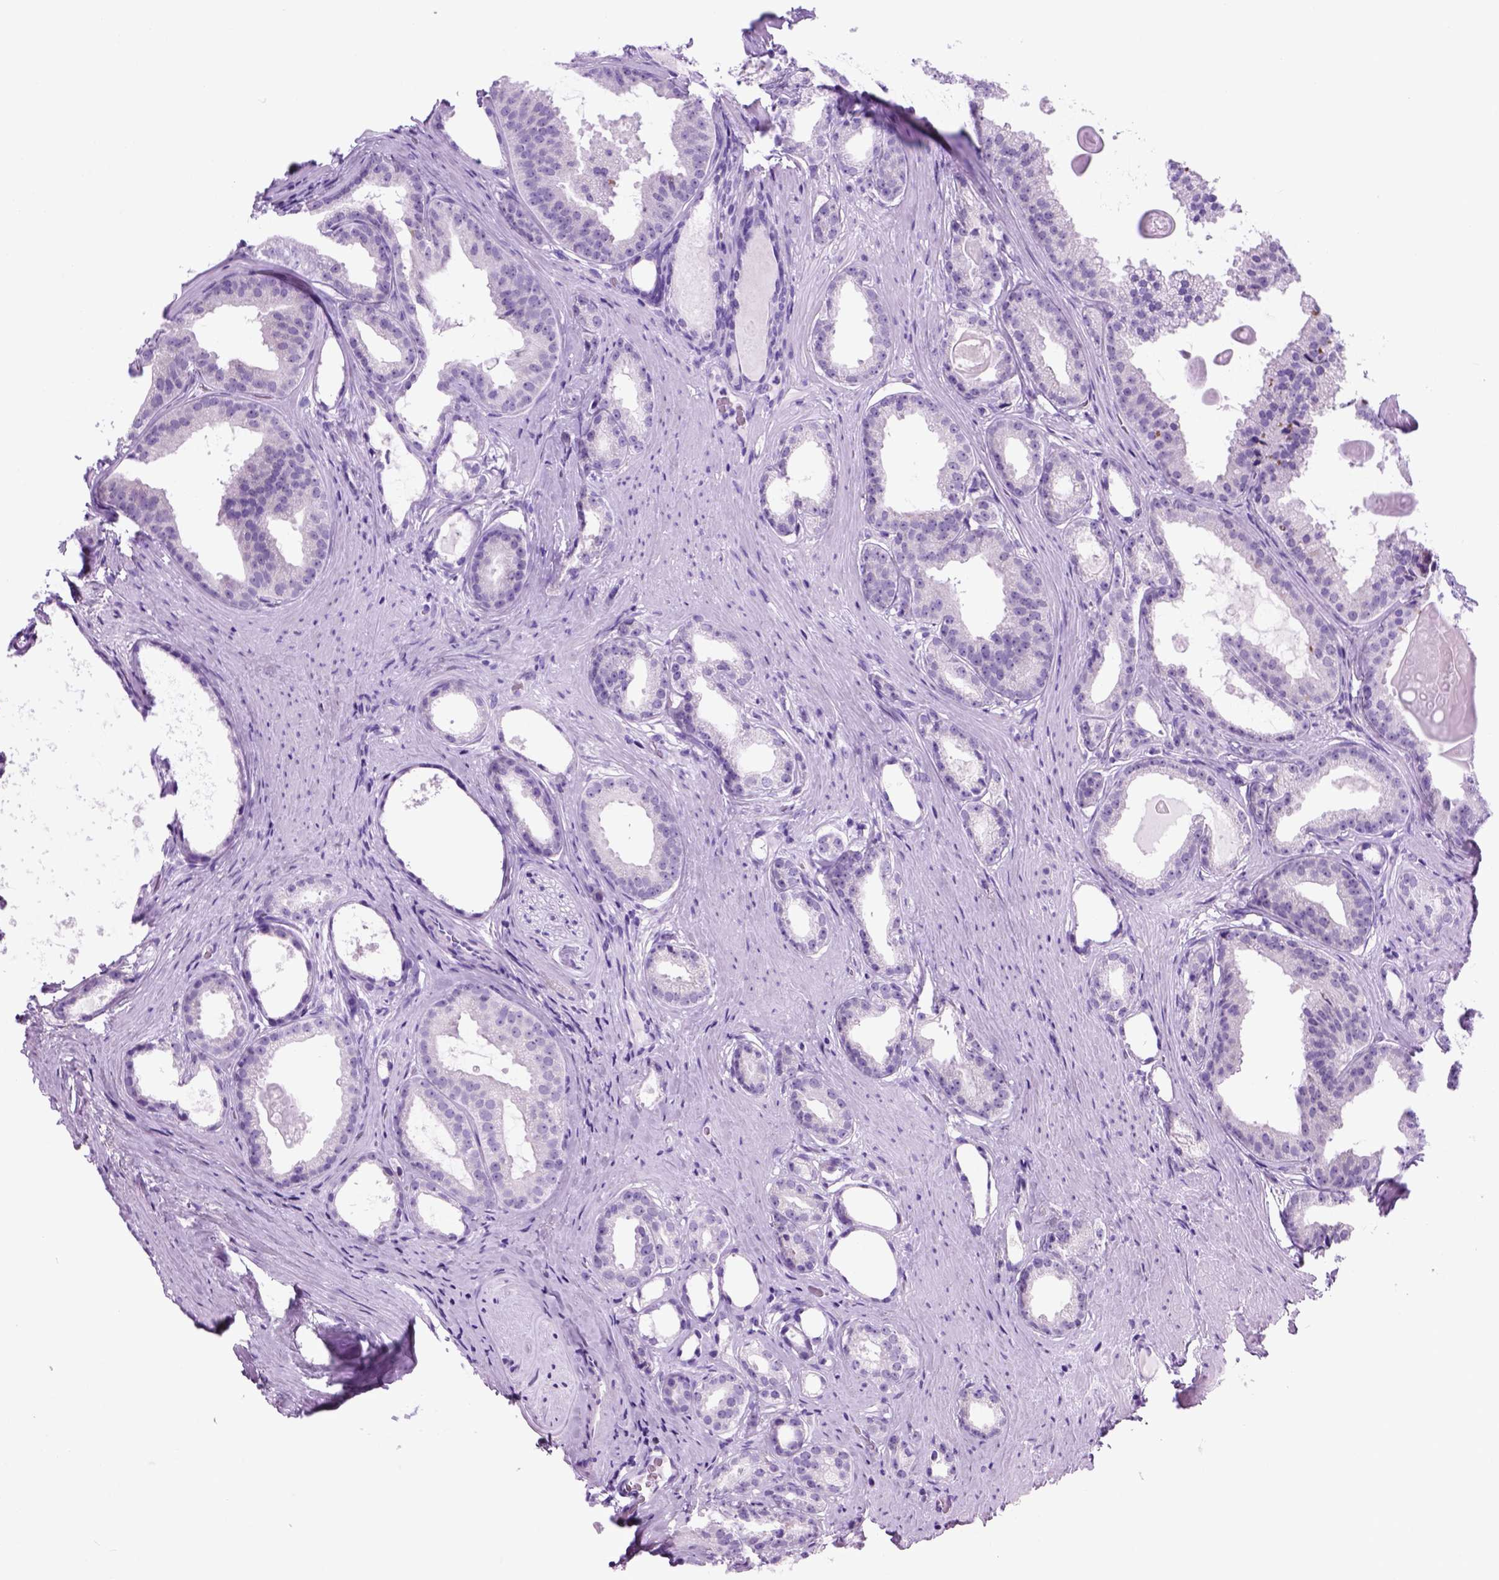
{"staining": {"intensity": "negative", "quantity": "none", "location": "none"}, "tissue": "prostate cancer", "cell_type": "Tumor cells", "image_type": "cancer", "snomed": [{"axis": "morphology", "description": "Adenocarcinoma, Low grade"}, {"axis": "topography", "description": "Prostate"}], "caption": "This photomicrograph is of prostate cancer stained with IHC to label a protein in brown with the nuclei are counter-stained blue. There is no expression in tumor cells.", "gene": "HHIPL2", "patient": {"sex": "male", "age": 65}}